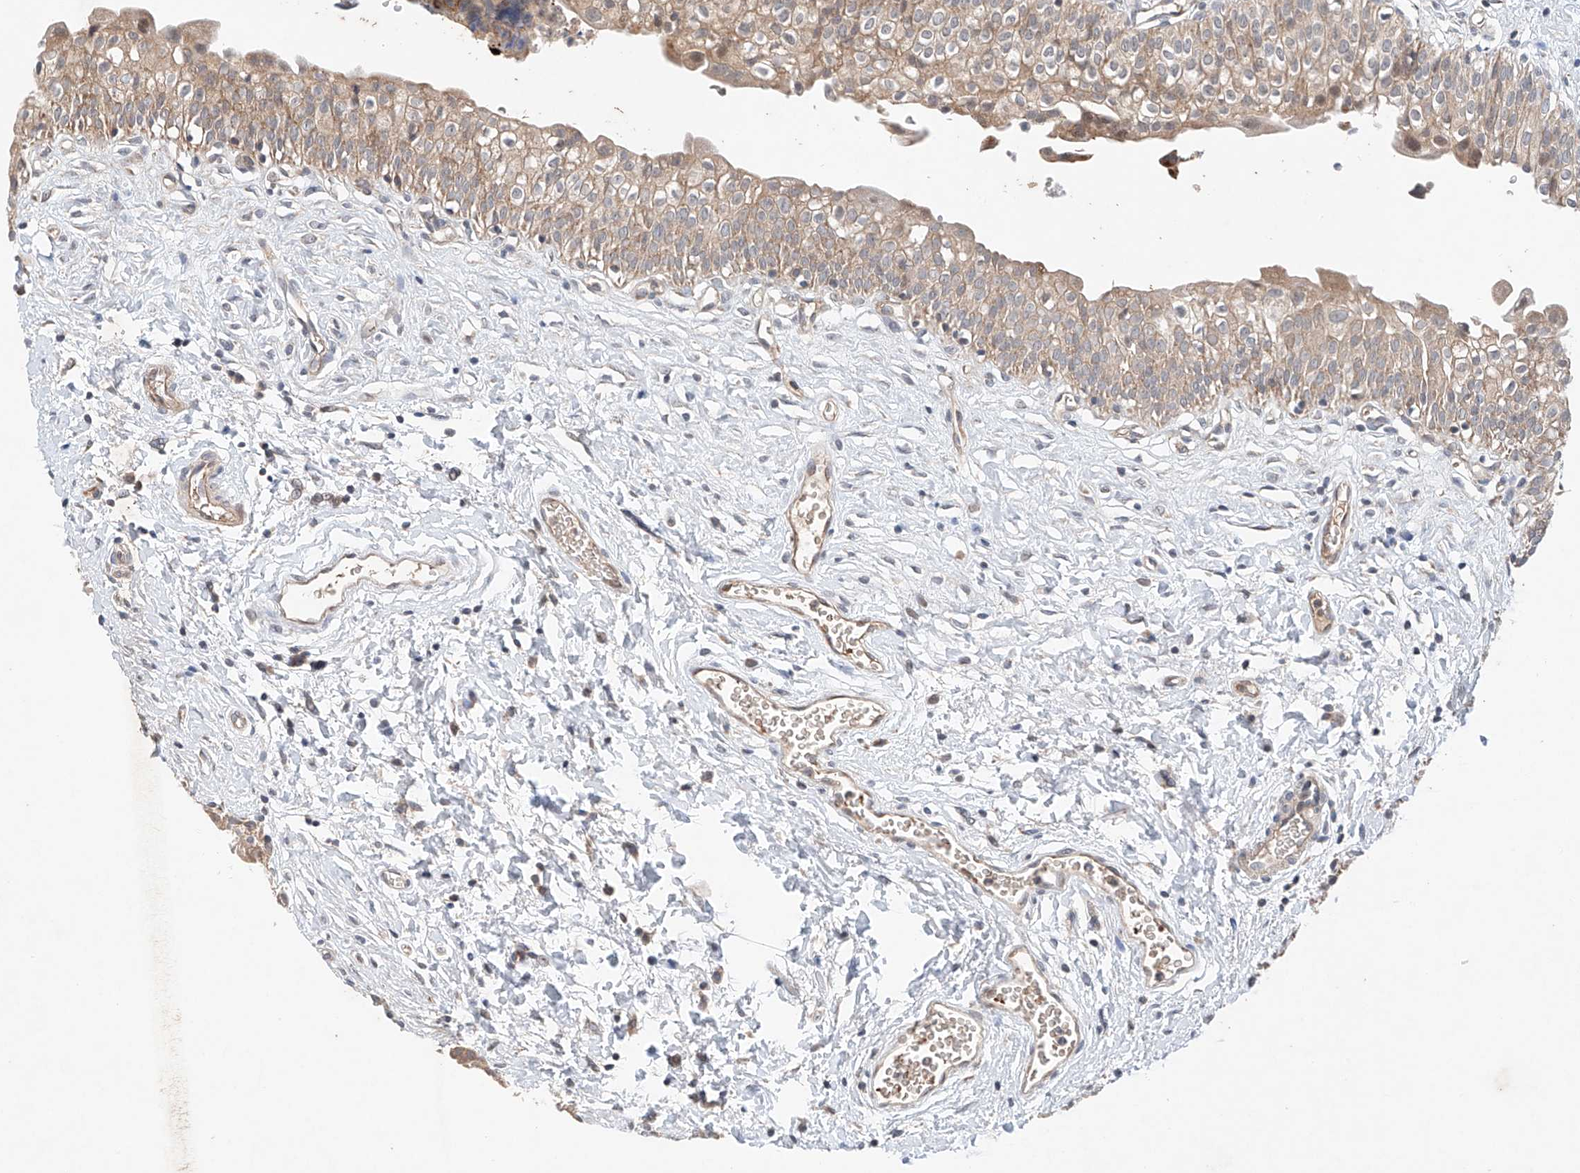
{"staining": {"intensity": "weak", "quantity": ">75%", "location": "cytoplasmic/membranous"}, "tissue": "urinary bladder", "cell_type": "Urothelial cells", "image_type": "normal", "snomed": [{"axis": "morphology", "description": "Normal tissue, NOS"}, {"axis": "topography", "description": "Urinary bladder"}], "caption": "A high-resolution photomicrograph shows immunohistochemistry staining of normal urinary bladder, which reveals weak cytoplasmic/membranous staining in approximately >75% of urothelial cells.", "gene": "FASTK", "patient": {"sex": "male", "age": 51}}